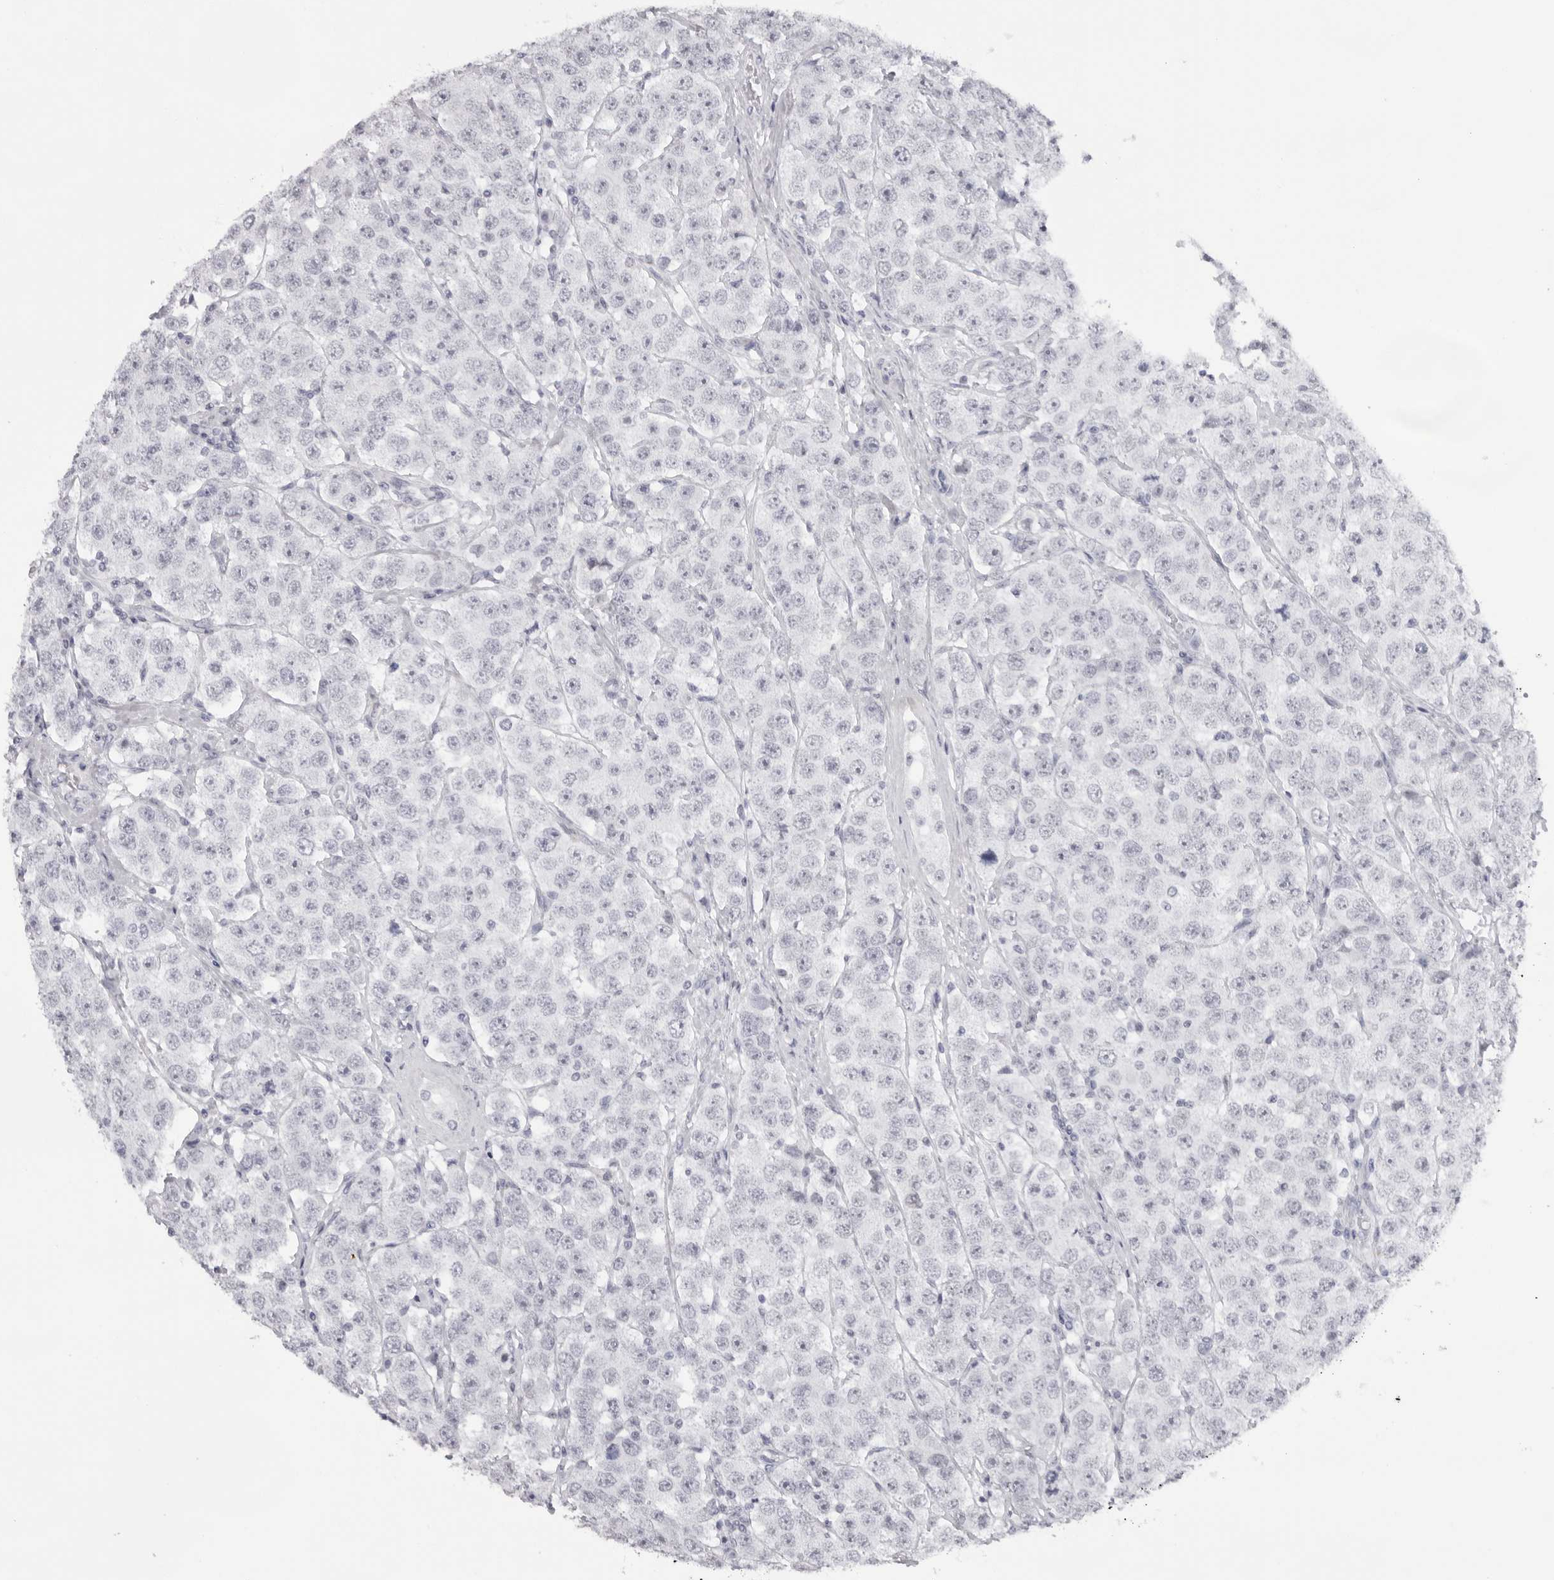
{"staining": {"intensity": "negative", "quantity": "none", "location": "none"}, "tissue": "testis cancer", "cell_type": "Tumor cells", "image_type": "cancer", "snomed": [{"axis": "morphology", "description": "Seminoma, NOS"}, {"axis": "topography", "description": "Testis"}], "caption": "This photomicrograph is of testis cancer (seminoma) stained with immunohistochemistry (IHC) to label a protein in brown with the nuclei are counter-stained blue. There is no positivity in tumor cells.", "gene": "KLK12", "patient": {"sex": "male", "age": 28}}